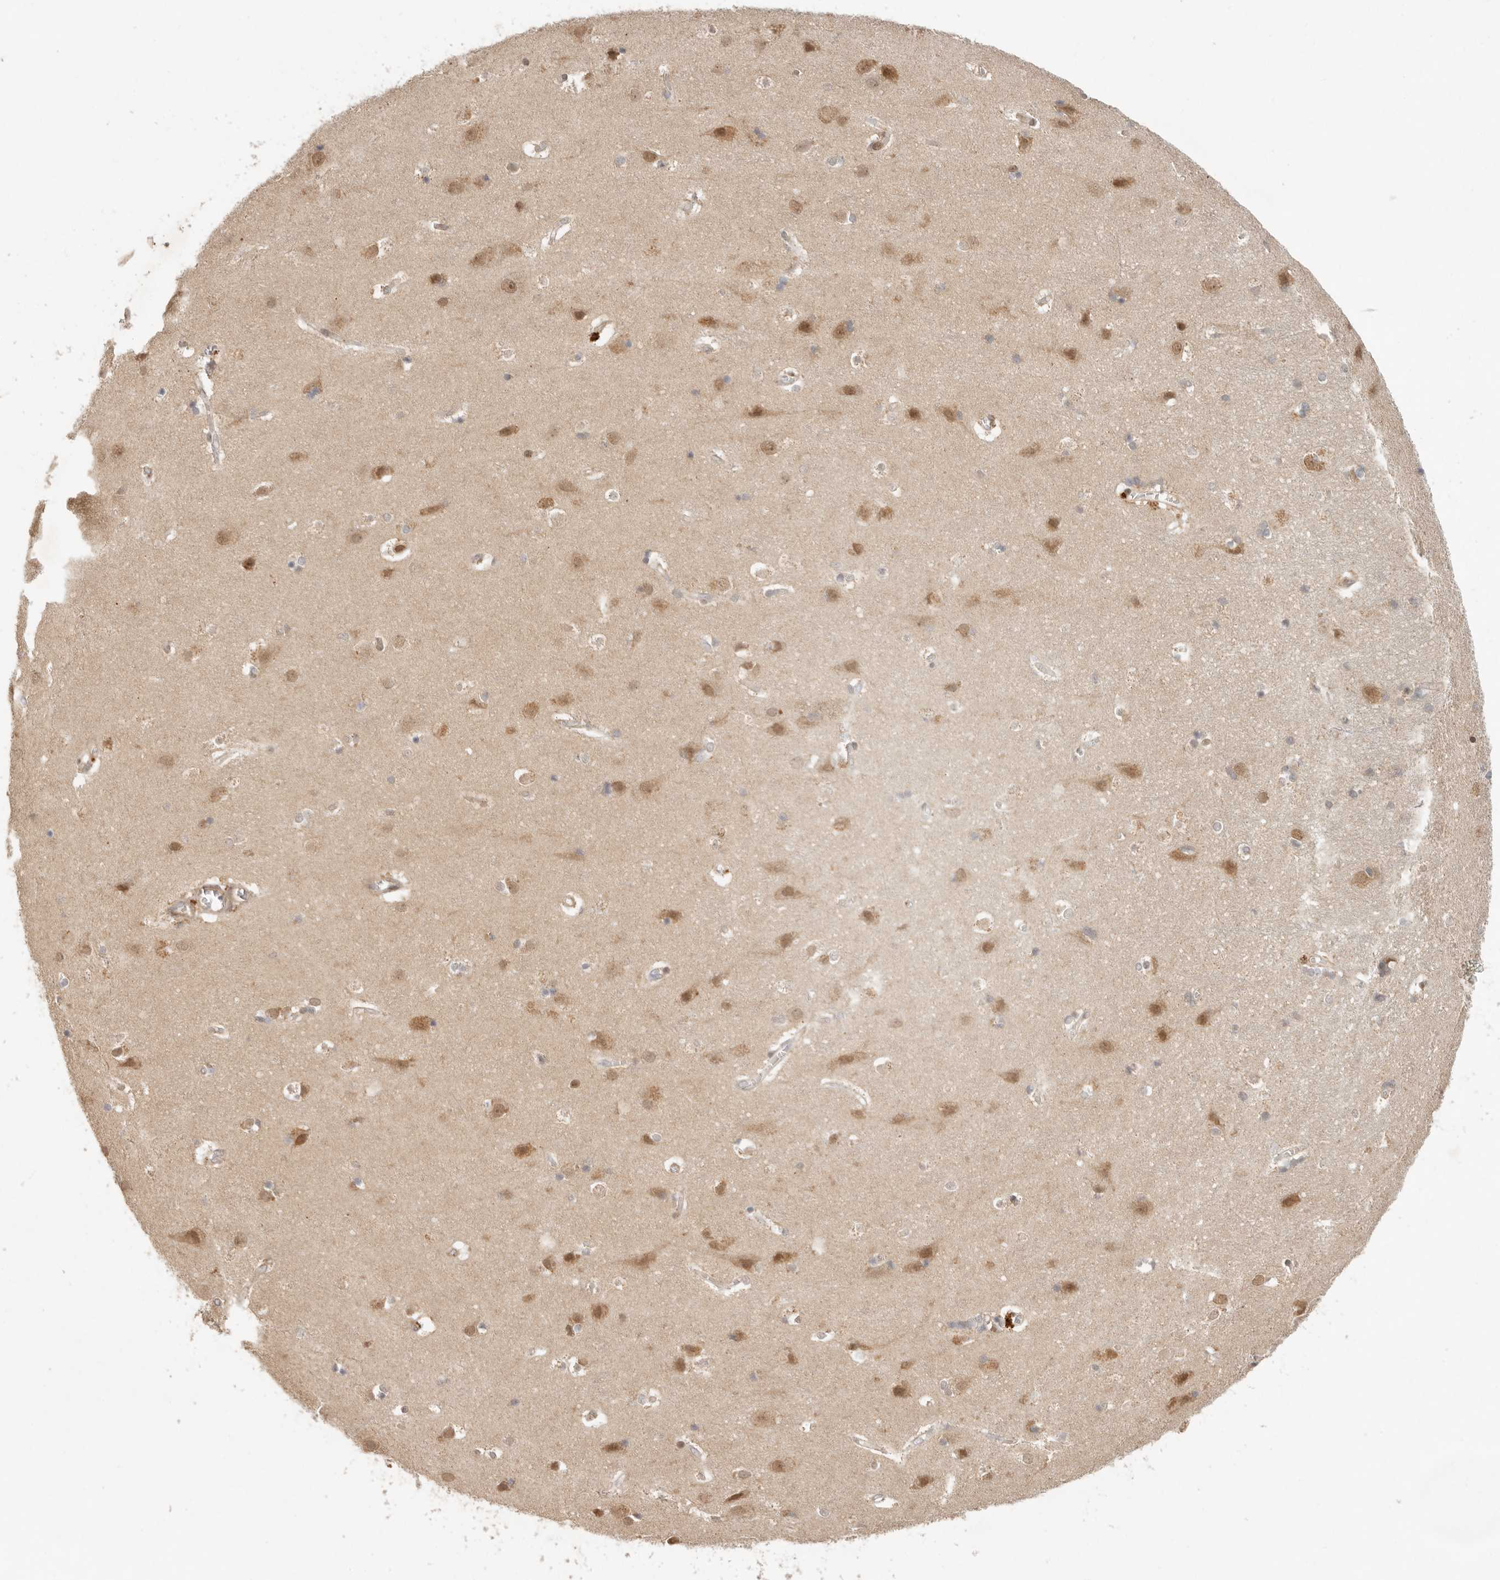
{"staining": {"intensity": "moderate", "quantity": "25%-75%", "location": "cytoplasmic/membranous"}, "tissue": "cerebral cortex", "cell_type": "Endothelial cells", "image_type": "normal", "snomed": [{"axis": "morphology", "description": "Normal tissue, NOS"}, {"axis": "topography", "description": "Cerebral cortex"}], "caption": "Cerebral cortex stained with DAB immunohistochemistry (IHC) reveals medium levels of moderate cytoplasmic/membranous expression in about 25%-75% of endothelial cells.", "gene": "AHDC1", "patient": {"sex": "male", "age": 54}}